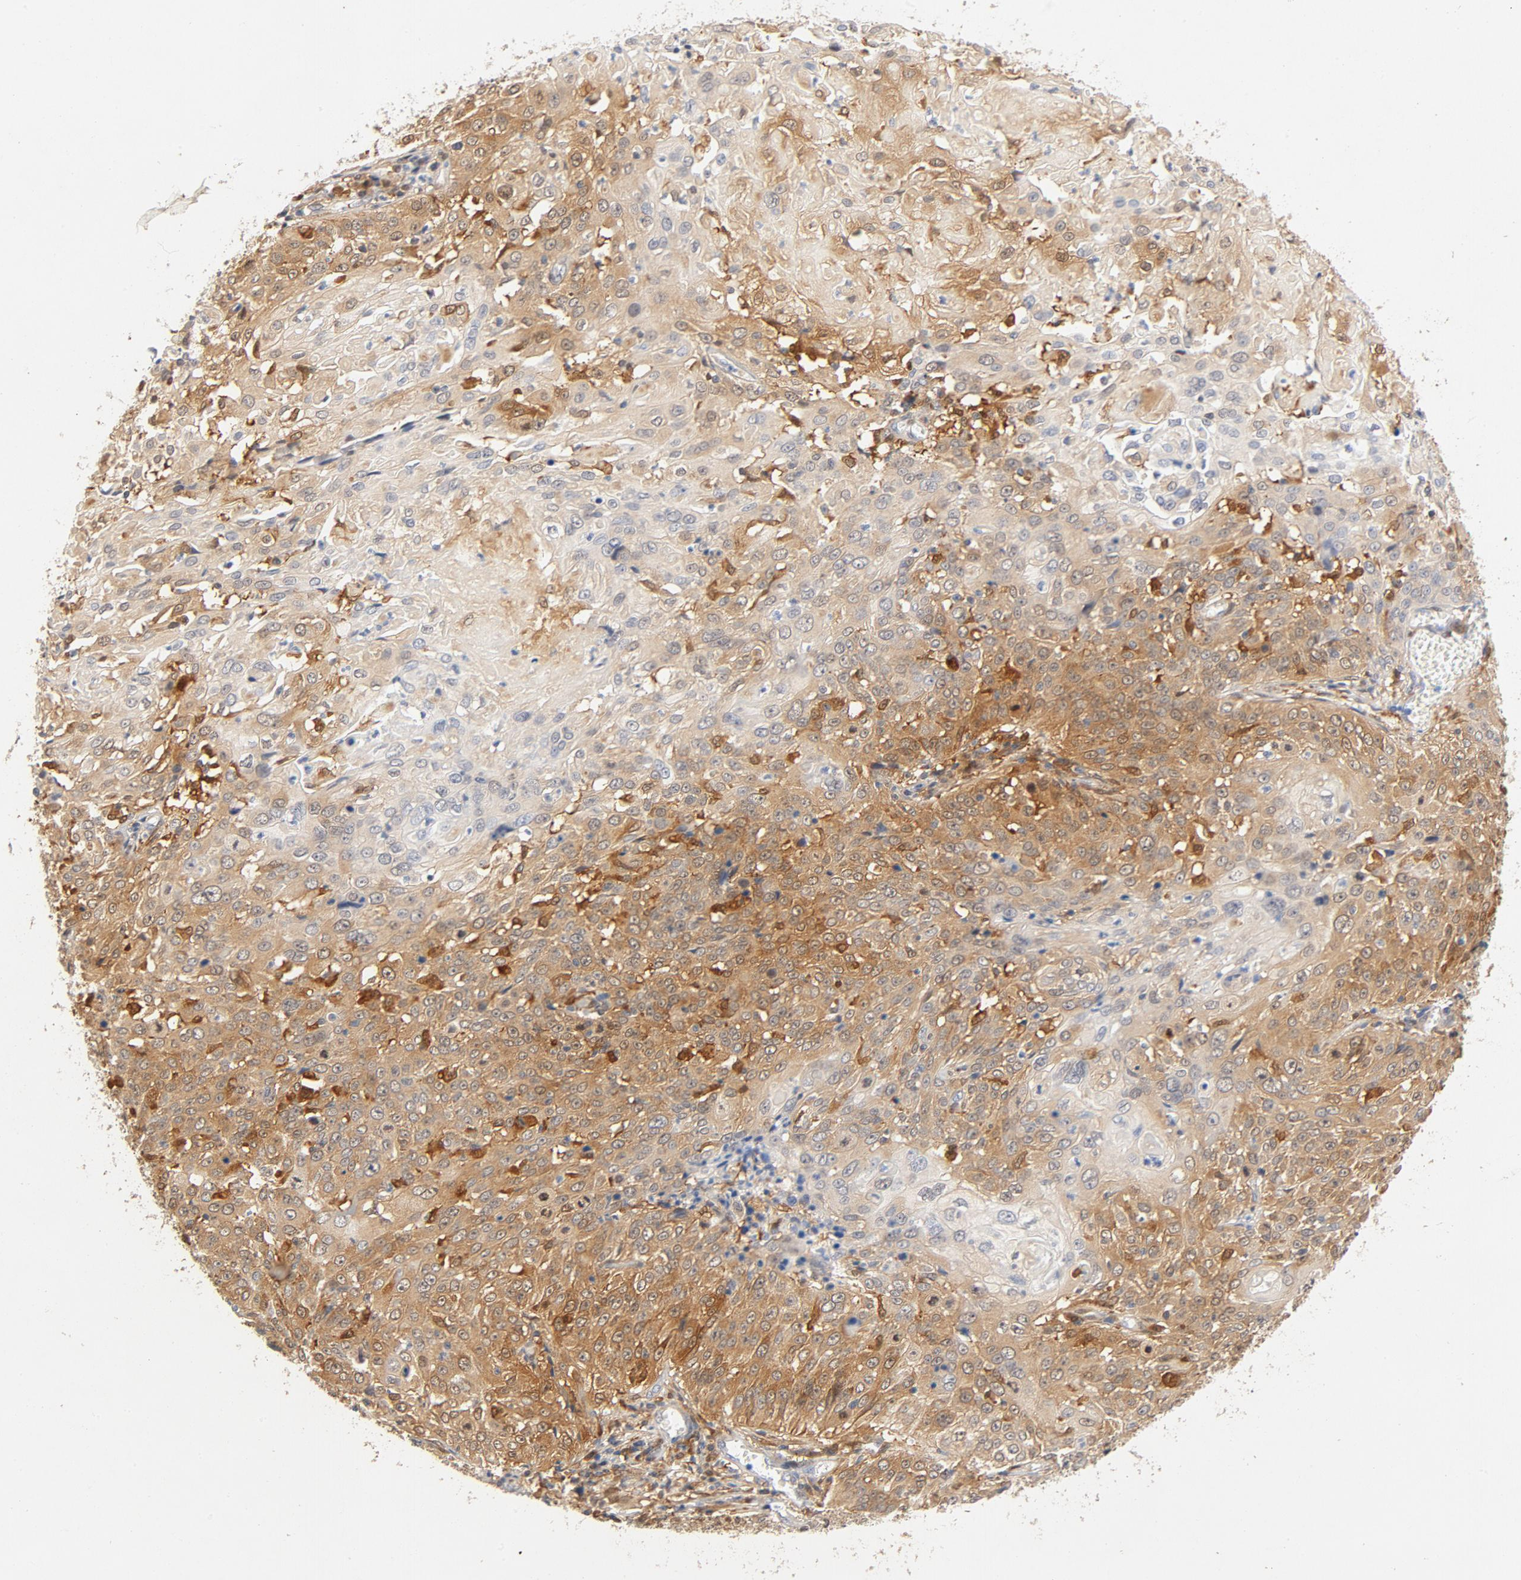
{"staining": {"intensity": "moderate", "quantity": "25%-75%", "location": "cytoplasmic/membranous"}, "tissue": "cervical cancer", "cell_type": "Tumor cells", "image_type": "cancer", "snomed": [{"axis": "morphology", "description": "Squamous cell carcinoma, NOS"}, {"axis": "topography", "description": "Cervix"}], "caption": "Human cervical cancer stained with a brown dye displays moderate cytoplasmic/membranous positive staining in about 25%-75% of tumor cells.", "gene": "STAT1", "patient": {"sex": "female", "age": 39}}